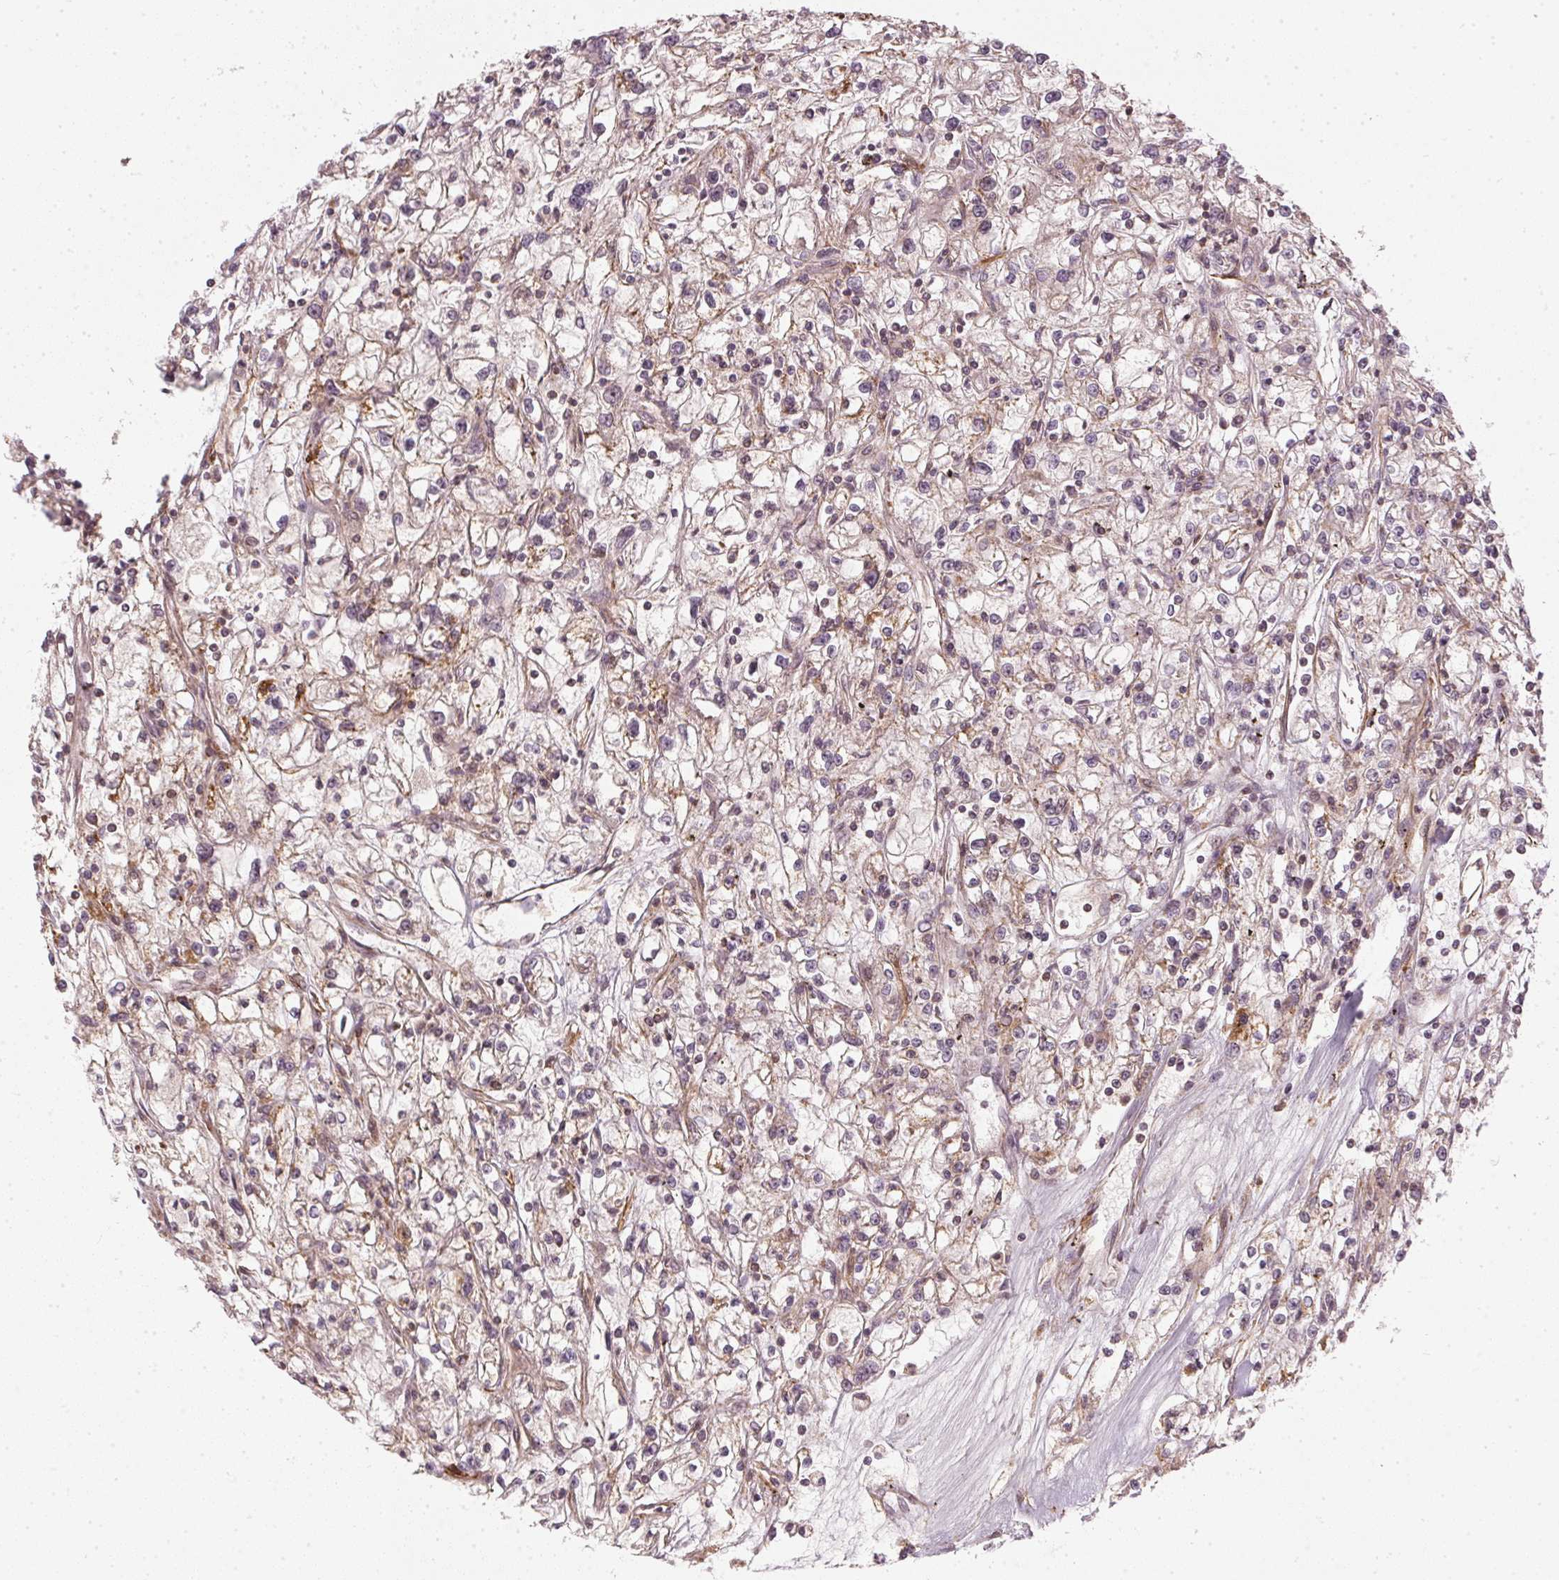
{"staining": {"intensity": "weak", "quantity": "<25%", "location": "cytoplasmic/membranous"}, "tissue": "renal cancer", "cell_type": "Tumor cells", "image_type": "cancer", "snomed": [{"axis": "morphology", "description": "Adenocarcinoma, NOS"}, {"axis": "topography", "description": "Kidney"}], "caption": "Tumor cells are negative for protein expression in human renal adenocarcinoma.", "gene": "NADK2", "patient": {"sex": "female", "age": 59}}